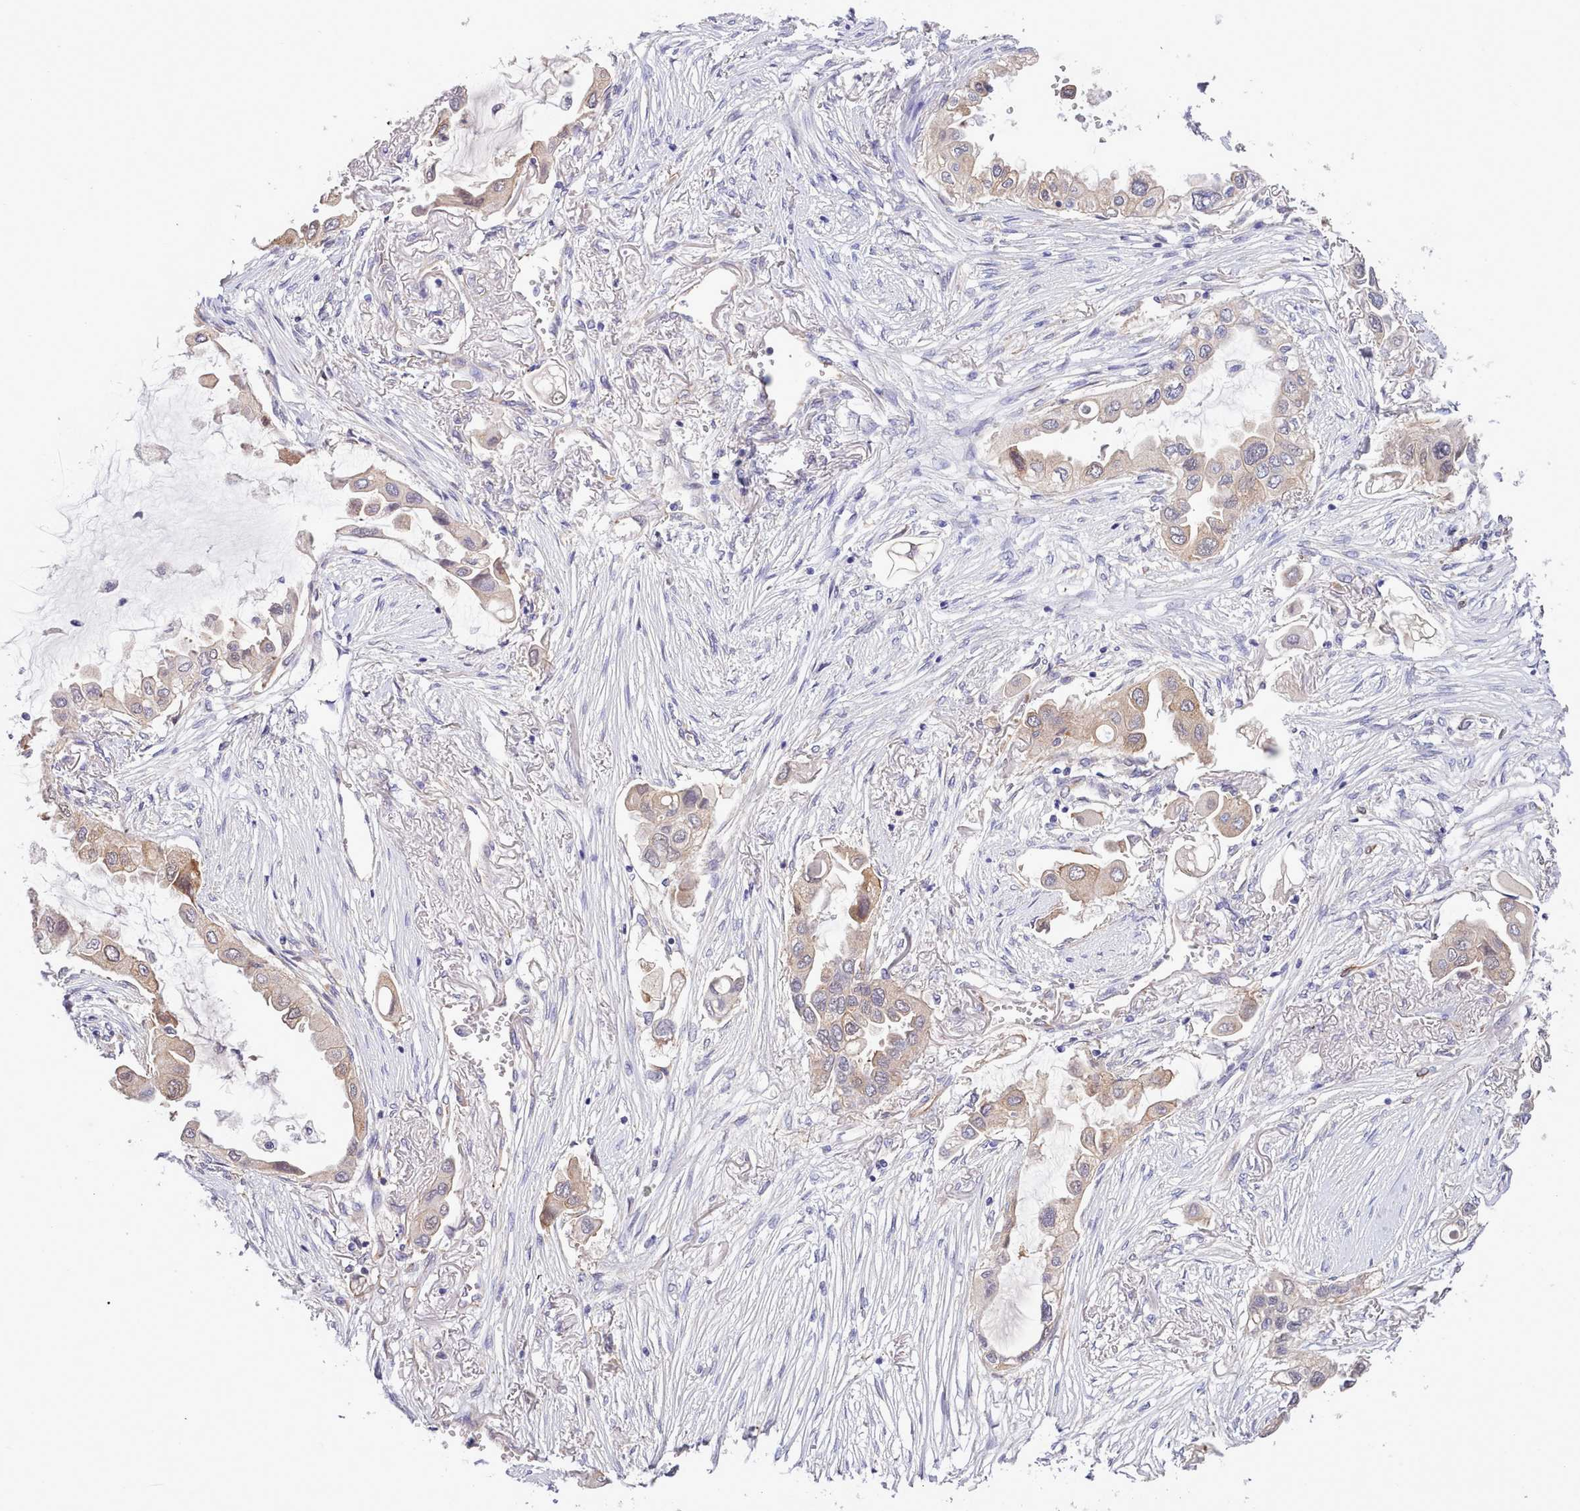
{"staining": {"intensity": "weak", "quantity": "25%-75%", "location": "cytoplasmic/membranous,nuclear"}, "tissue": "lung cancer", "cell_type": "Tumor cells", "image_type": "cancer", "snomed": [{"axis": "morphology", "description": "Adenocarcinoma, NOS"}, {"axis": "topography", "description": "Lung"}], "caption": "The photomicrograph exhibits staining of lung cancer, revealing weak cytoplasmic/membranous and nuclear protein positivity (brown color) within tumor cells. (Brightfield microscopy of DAB IHC at high magnification).", "gene": "ZC3H13", "patient": {"sex": "female", "age": 76}}